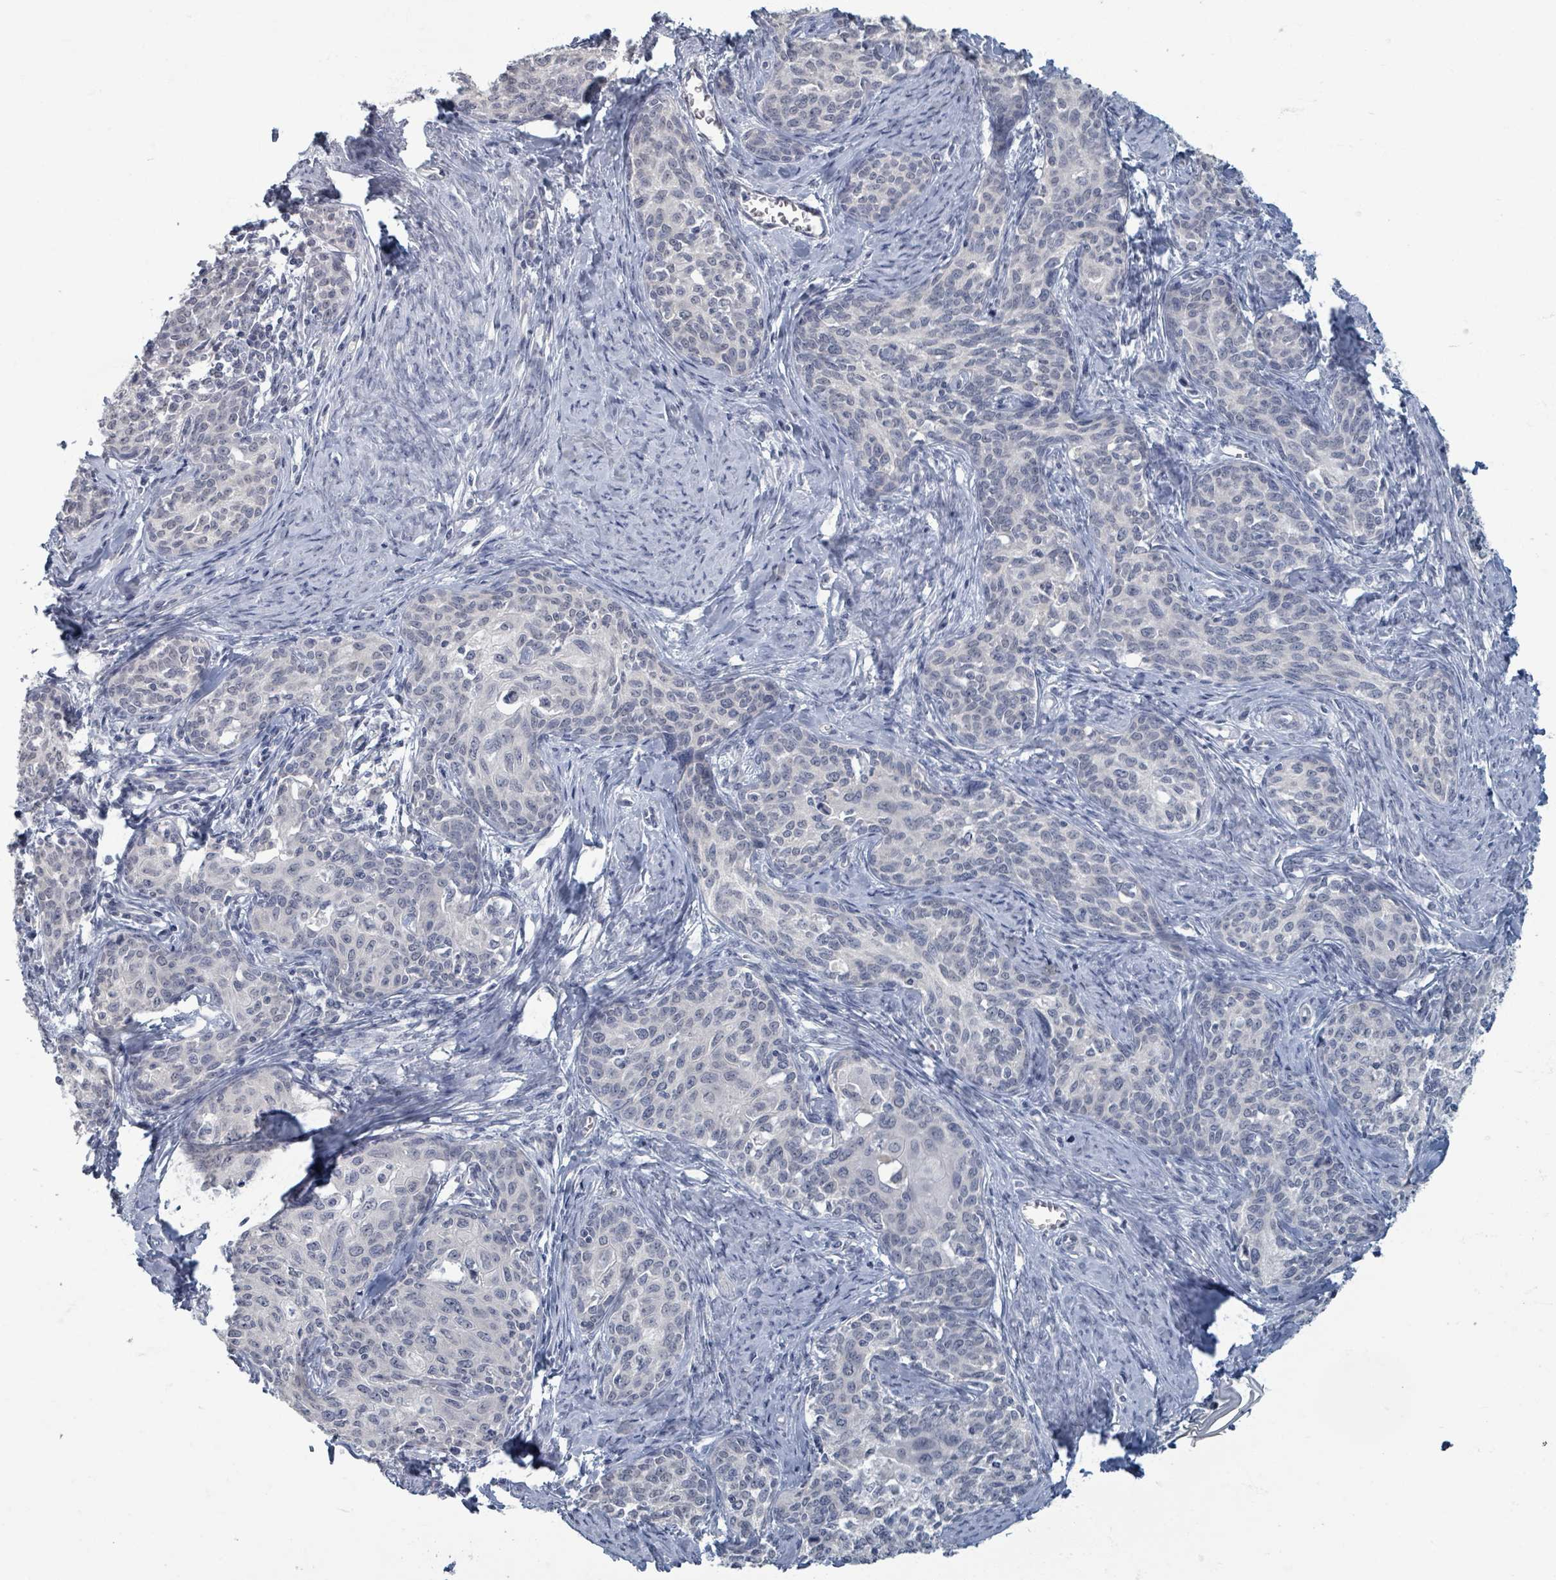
{"staining": {"intensity": "negative", "quantity": "none", "location": "none"}, "tissue": "cervical cancer", "cell_type": "Tumor cells", "image_type": "cancer", "snomed": [{"axis": "morphology", "description": "Squamous cell carcinoma, NOS"}, {"axis": "morphology", "description": "Adenocarcinoma, NOS"}, {"axis": "topography", "description": "Cervix"}], "caption": "IHC micrograph of neoplastic tissue: squamous cell carcinoma (cervical) stained with DAB (3,3'-diaminobenzidine) shows no significant protein positivity in tumor cells. (Stains: DAB (3,3'-diaminobenzidine) immunohistochemistry (IHC) with hematoxylin counter stain, Microscopy: brightfield microscopy at high magnification).", "gene": "WNT11", "patient": {"sex": "female", "age": 52}}